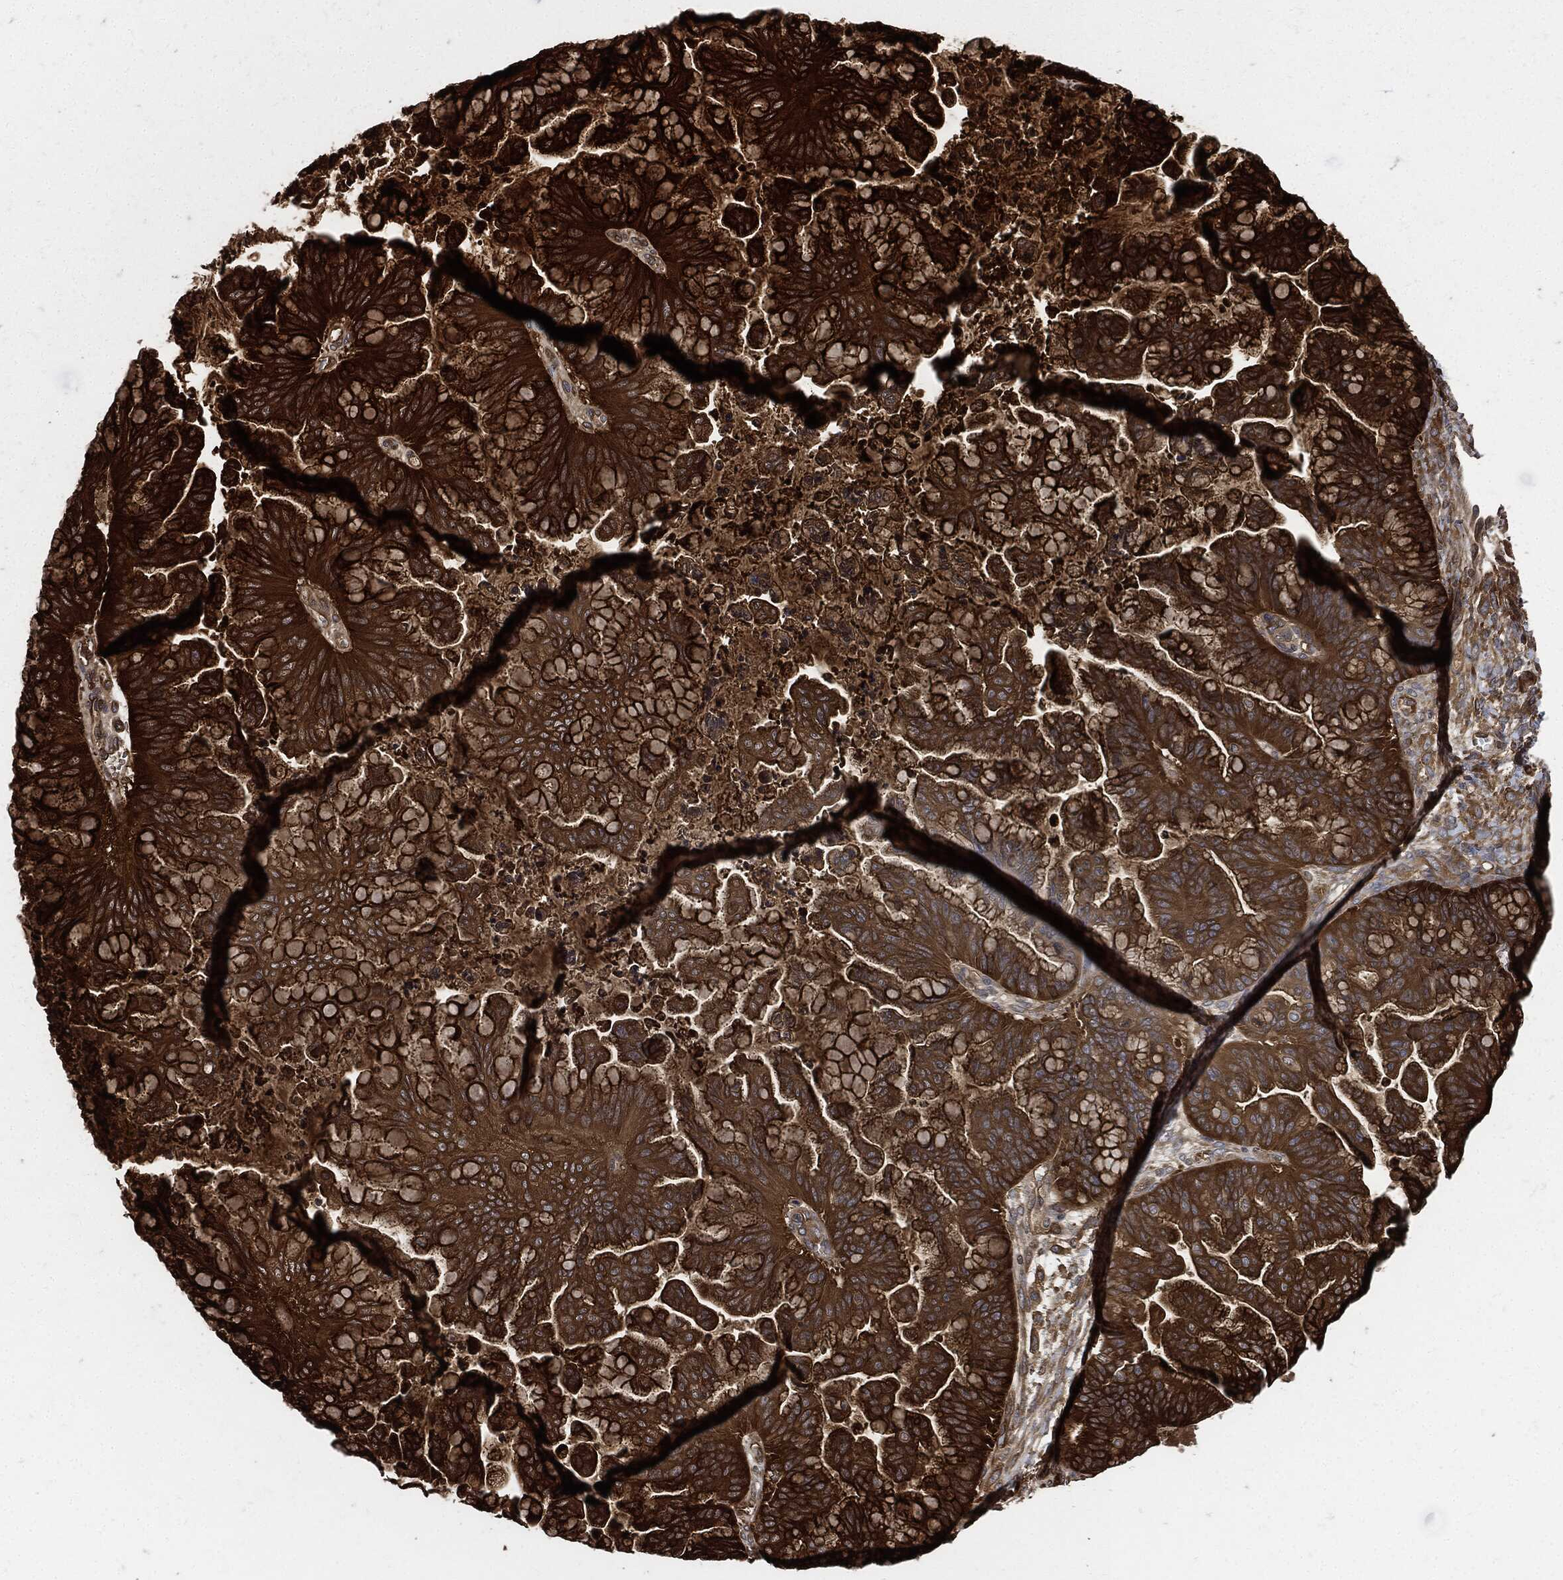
{"staining": {"intensity": "strong", "quantity": ">75%", "location": "cytoplasmic/membranous"}, "tissue": "ovarian cancer", "cell_type": "Tumor cells", "image_type": "cancer", "snomed": [{"axis": "morphology", "description": "Cystadenocarcinoma, mucinous, NOS"}, {"axis": "topography", "description": "Ovary"}], "caption": "Immunohistochemical staining of mucinous cystadenocarcinoma (ovarian) demonstrates strong cytoplasmic/membranous protein positivity in approximately >75% of tumor cells.", "gene": "XPNPEP1", "patient": {"sex": "female", "age": 67}}